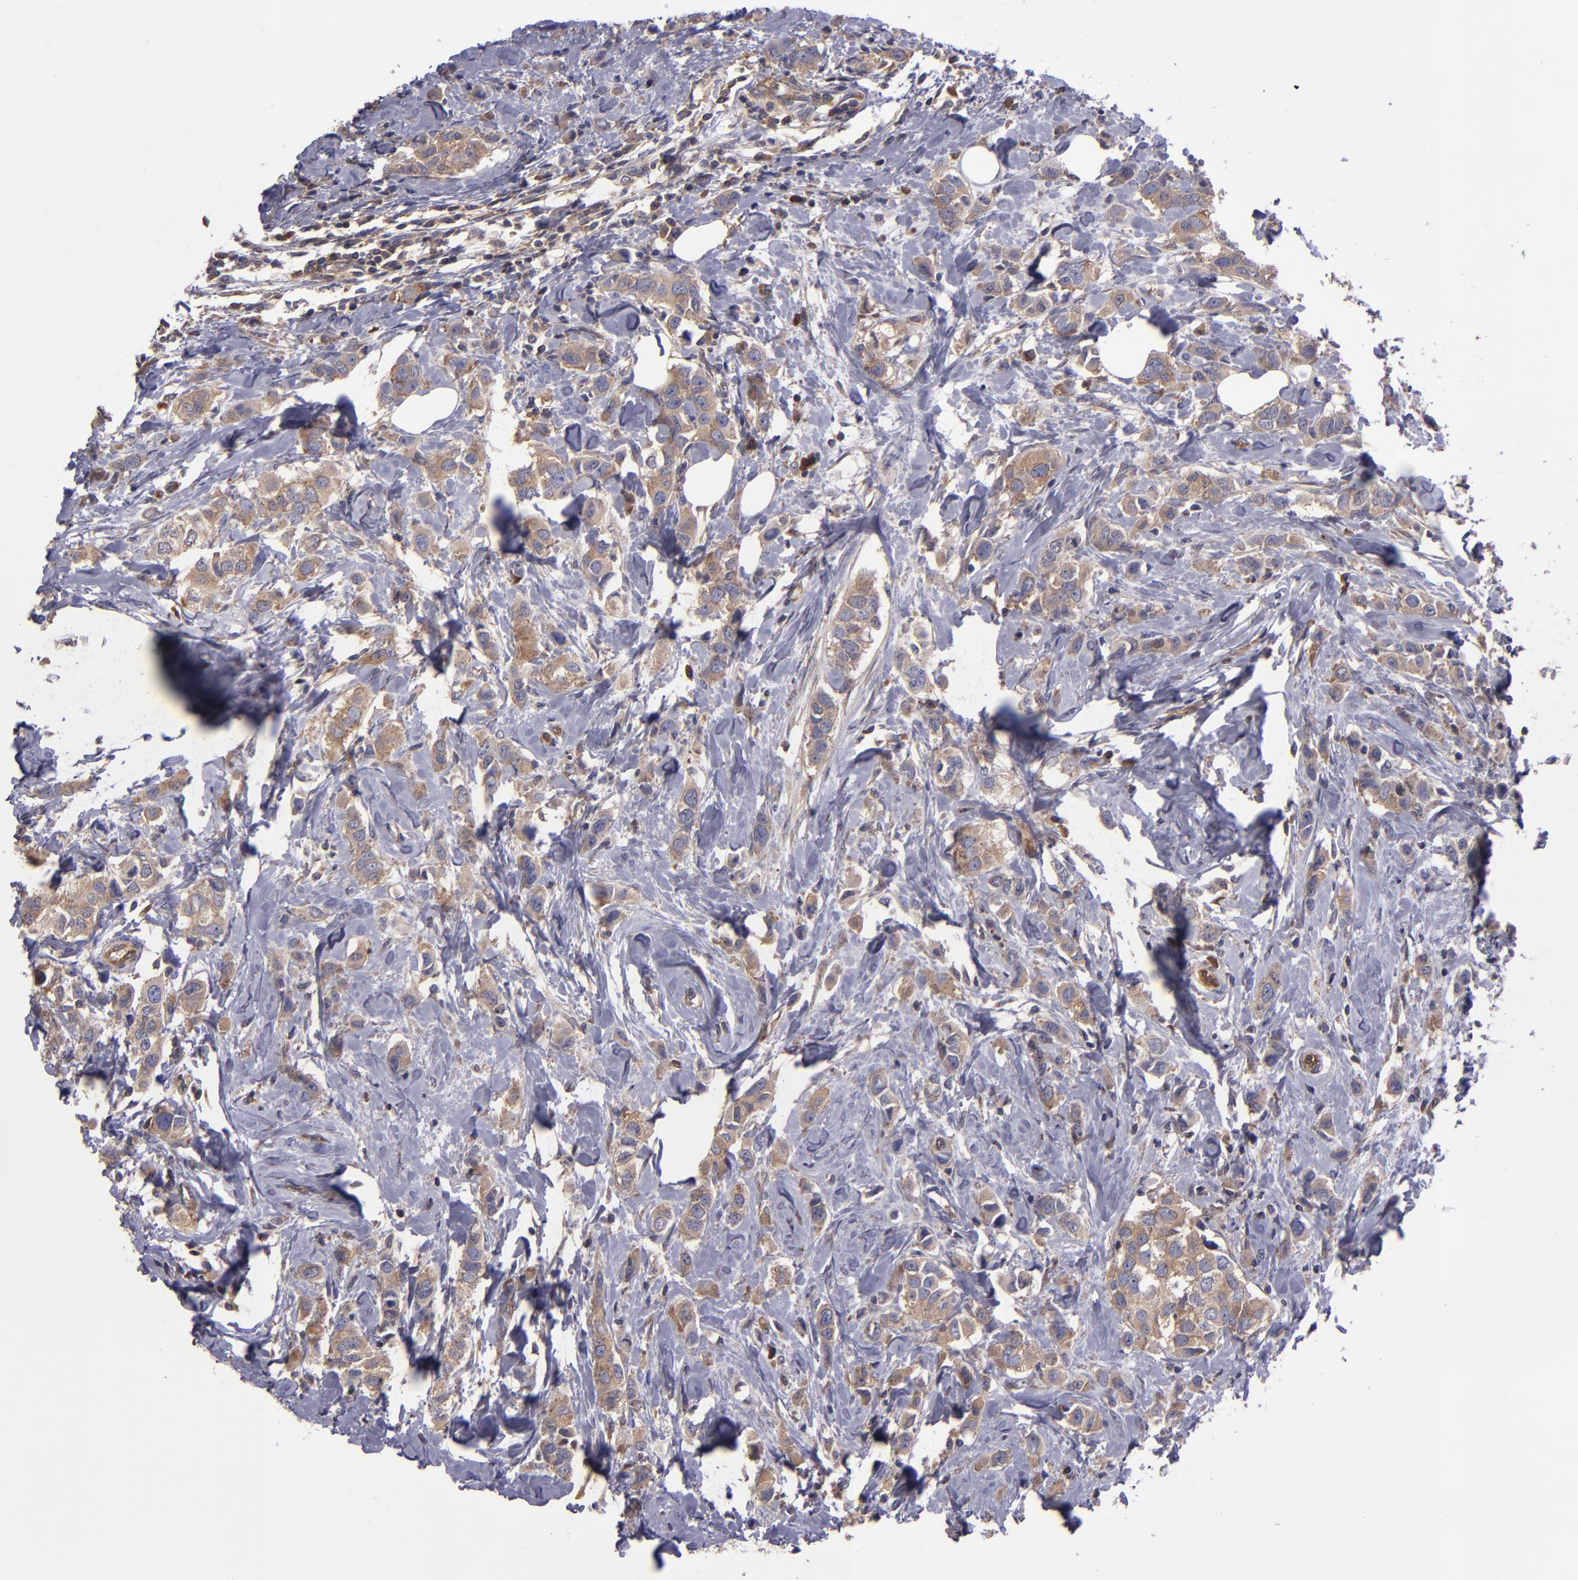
{"staining": {"intensity": "weak", "quantity": ">75%", "location": "cytoplasmic/membranous"}, "tissue": "breast cancer", "cell_type": "Tumor cells", "image_type": "cancer", "snomed": [{"axis": "morphology", "description": "Normal tissue, NOS"}, {"axis": "morphology", "description": "Duct carcinoma"}, {"axis": "topography", "description": "Breast"}], "caption": "Approximately >75% of tumor cells in breast cancer display weak cytoplasmic/membranous protein staining as visualized by brown immunohistochemical staining.", "gene": "CARS1", "patient": {"sex": "female", "age": 50}}